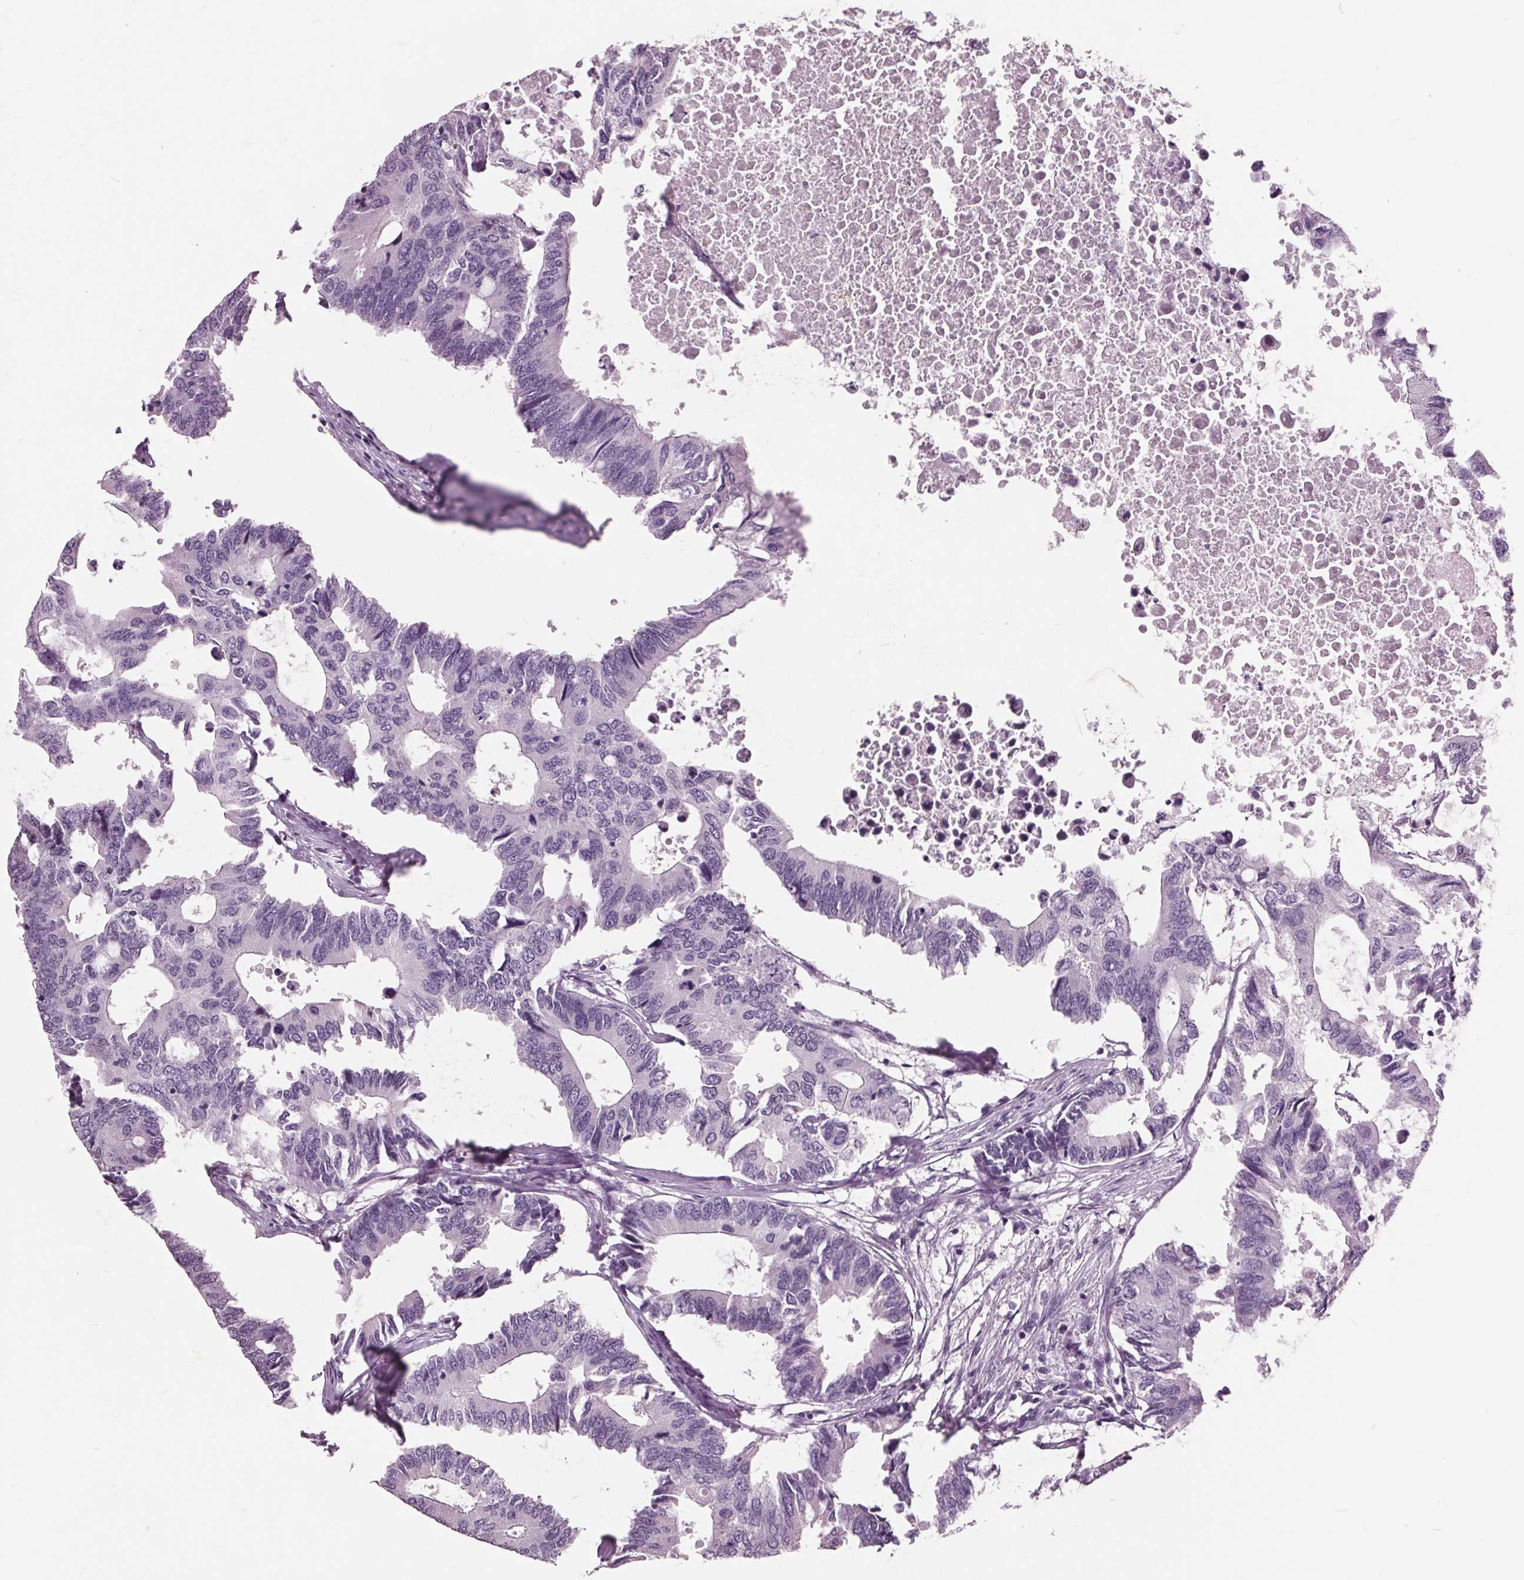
{"staining": {"intensity": "negative", "quantity": "none", "location": "none"}, "tissue": "colorectal cancer", "cell_type": "Tumor cells", "image_type": "cancer", "snomed": [{"axis": "morphology", "description": "Adenocarcinoma, NOS"}, {"axis": "topography", "description": "Colon"}], "caption": "Immunohistochemistry image of neoplastic tissue: adenocarcinoma (colorectal) stained with DAB reveals no significant protein expression in tumor cells. (DAB (3,3'-diaminobenzidine) immunohistochemistry, high magnification).", "gene": "AMBP", "patient": {"sex": "male", "age": 71}}